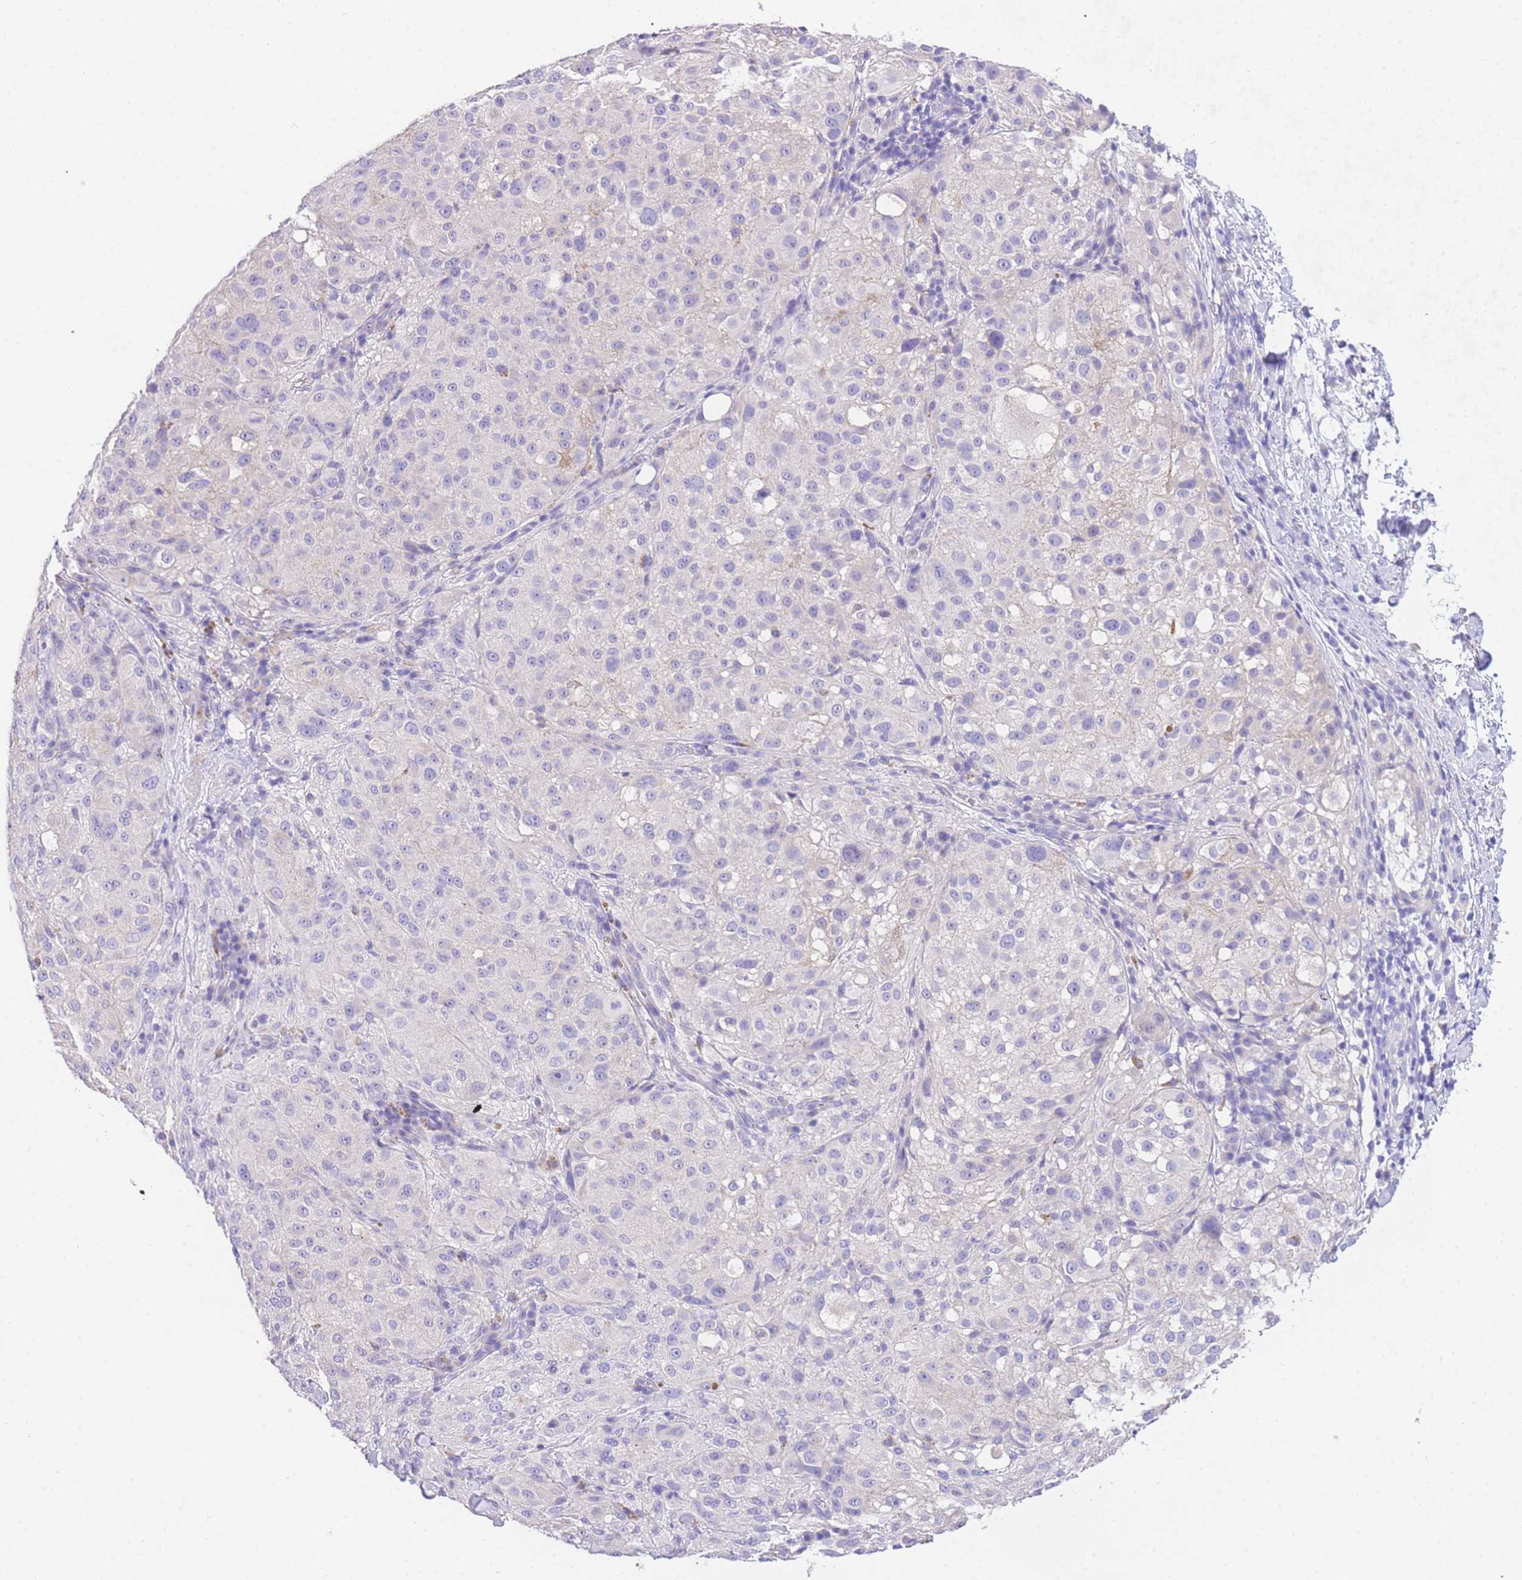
{"staining": {"intensity": "negative", "quantity": "none", "location": "none"}, "tissue": "melanoma", "cell_type": "Tumor cells", "image_type": "cancer", "snomed": [{"axis": "morphology", "description": "Necrosis, NOS"}, {"axis": "morphology", "description": "Malignant melanoma, NOS"}, {"axis": "topography", "description": "Skin"}], "caption": "This is an immunohistochemistry histopathology image of malignant melanoma. There is no staining in tumor cells.", "gene": "EPN2", "patient": {"sex": "female", "age": 87}}